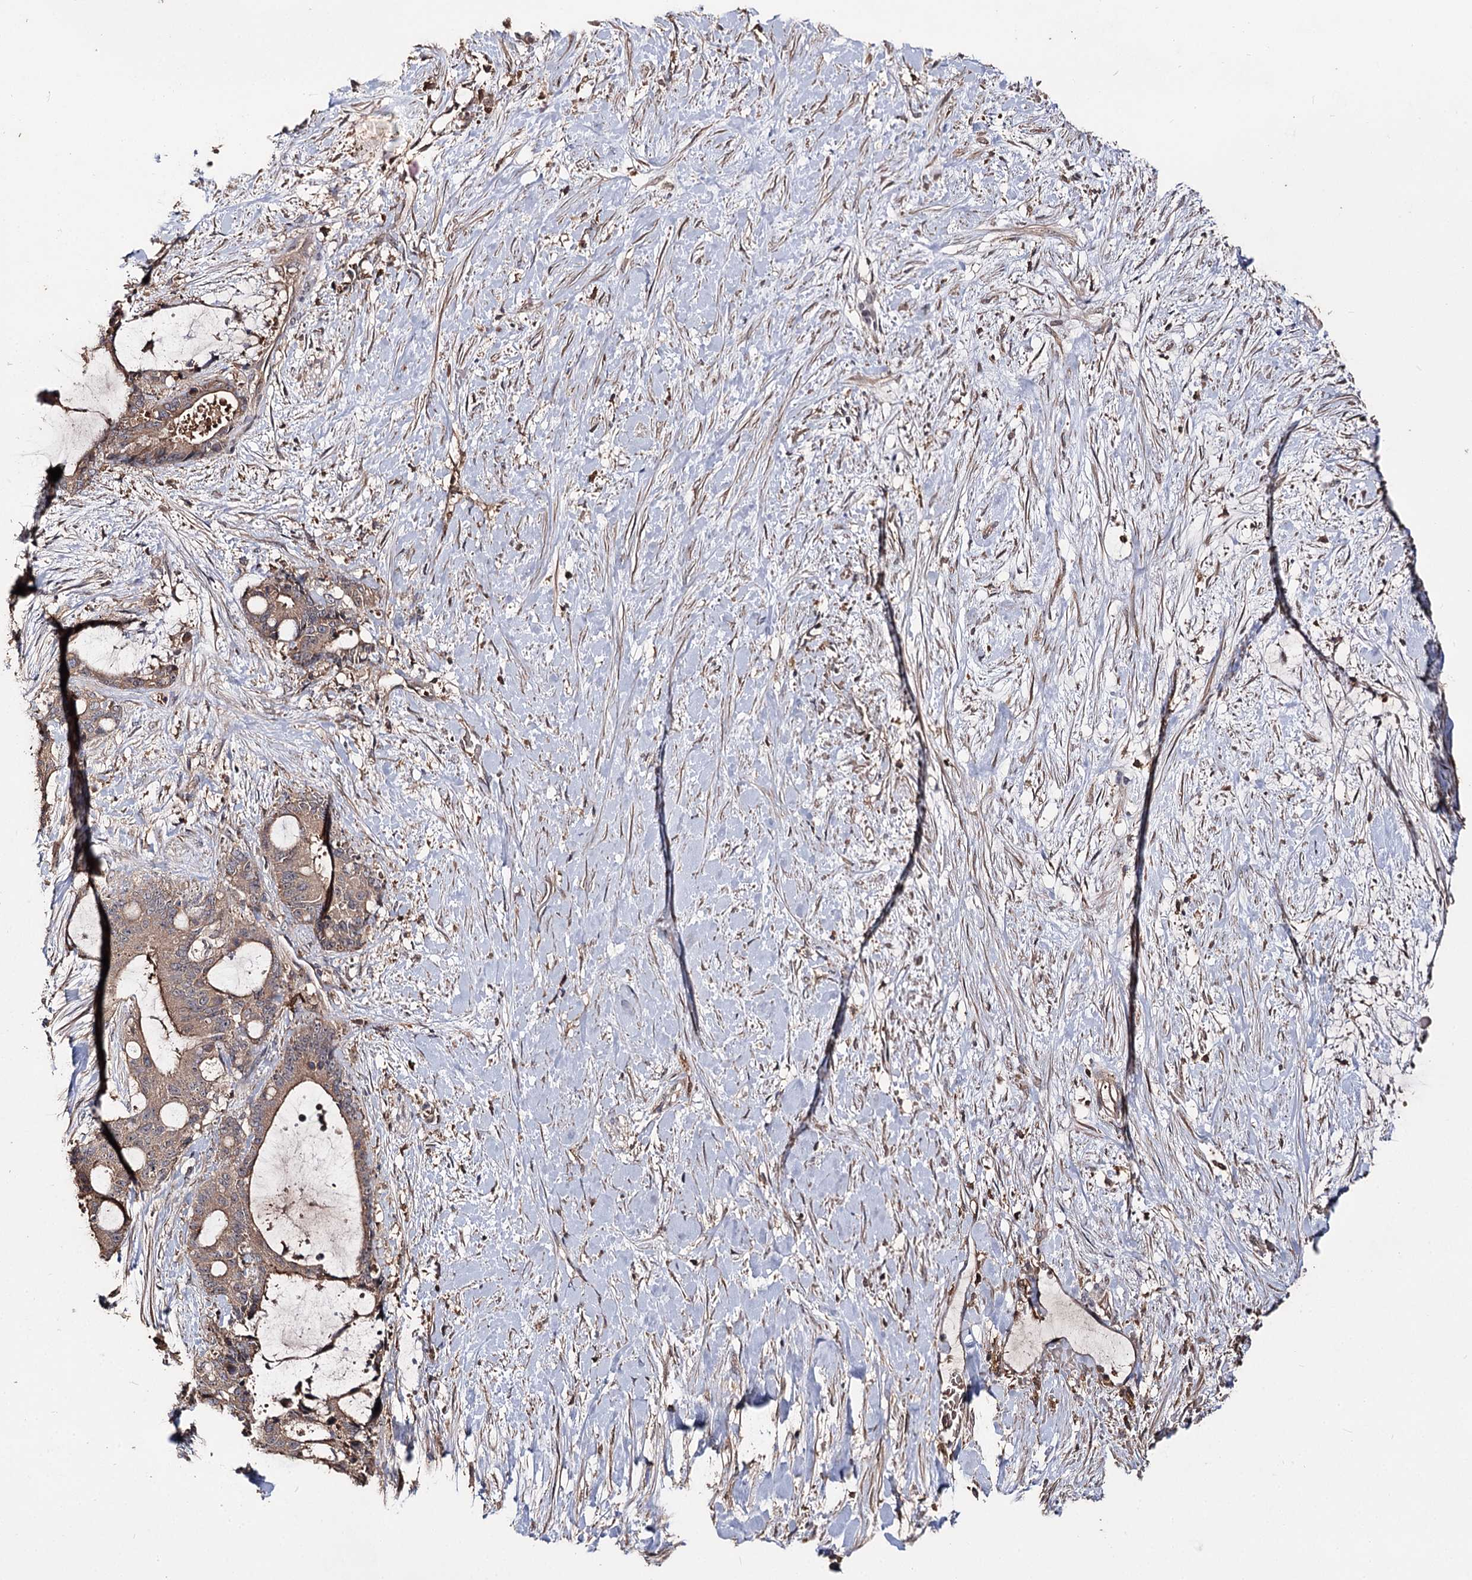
{"staining": {"intensity": "moderate", "quantity": ">75%", "location": "cytoplasmic/membranous"}, "tissue": "liver cancer", "cell_type": "Tumor cells", "image_type": "cancer", "snomed": [{"axis": "morphology", "description": "Normal tissue, NOS"}, {"axis": "morphology", "description": "Cholangiocarcinoma"}, {"axis": "topography", "description": "Liver"}, {"axis": "topography", "description": "Peripheral nerve tissue"}], "caption": "Immunohistochemical staining of human liver cancer (cholangiocarcinoma) reveals medium levels of moderate cytoplasmic/membranous protein staining in approximately >75% of tumor cells.", "gene": "FAM53B", "patient": {"sex": "female", "age": 73}}